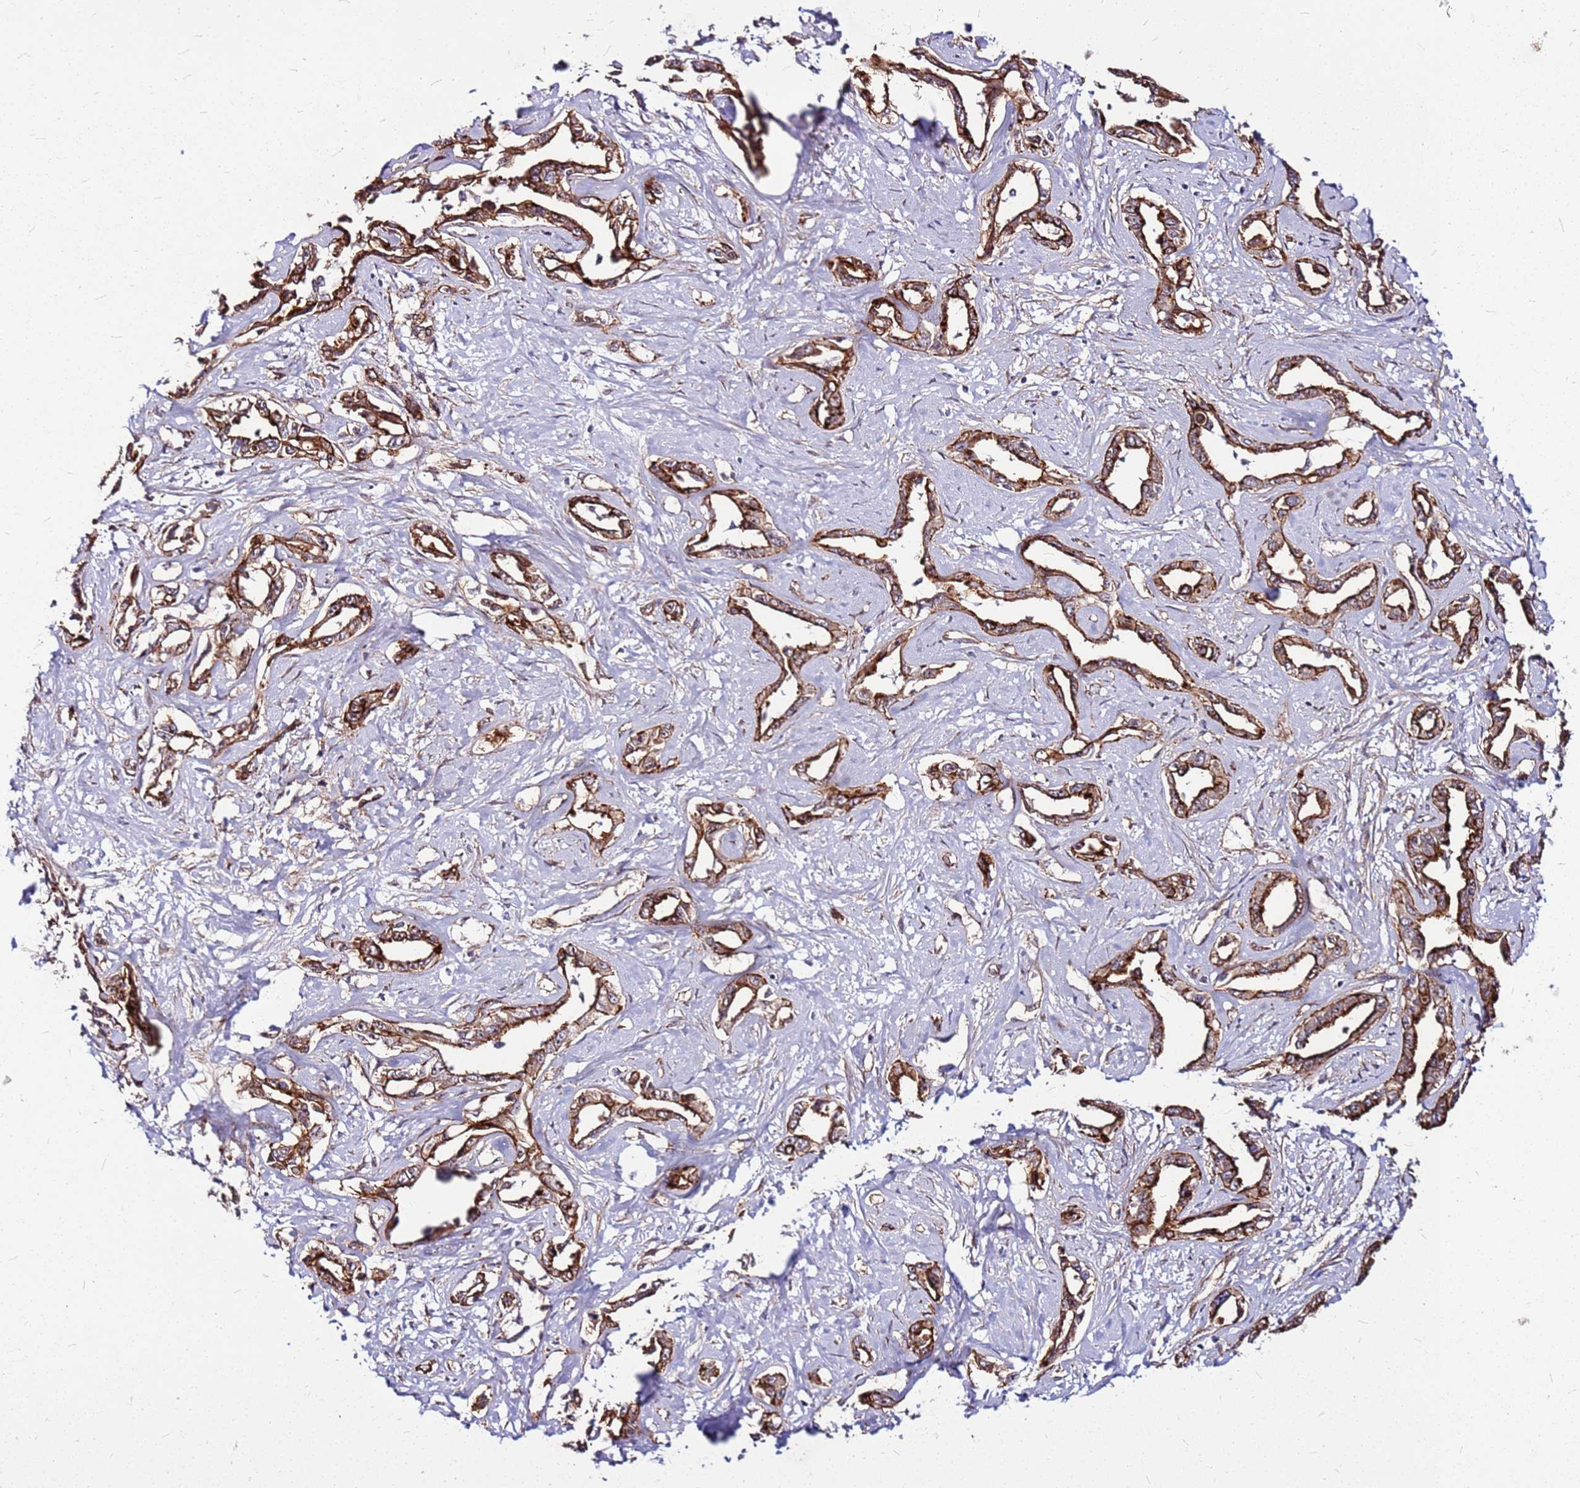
{"staining": {"intensity": "strong", "quantity": ">75%", "location": "cytoplasmic/membranous"}, "tissue": "liver cancer", "cell_type": "Tumor cells", "image_type": "cancer", "snomed": [{"axis": "morphology", "description": "Cholangiocarcinoma"}, {"axis": "topography", "description": "Liver"}], "caption": "Immunohistochemistry (IHC) of human liver cancer (cholangiocarcinoma) reveals high levels of strong cytoplasmic/membranous expression in about >75% of tumor cells.", "gene": "TOPAZ1", "patient": {"sex": "male", "age": 59}}